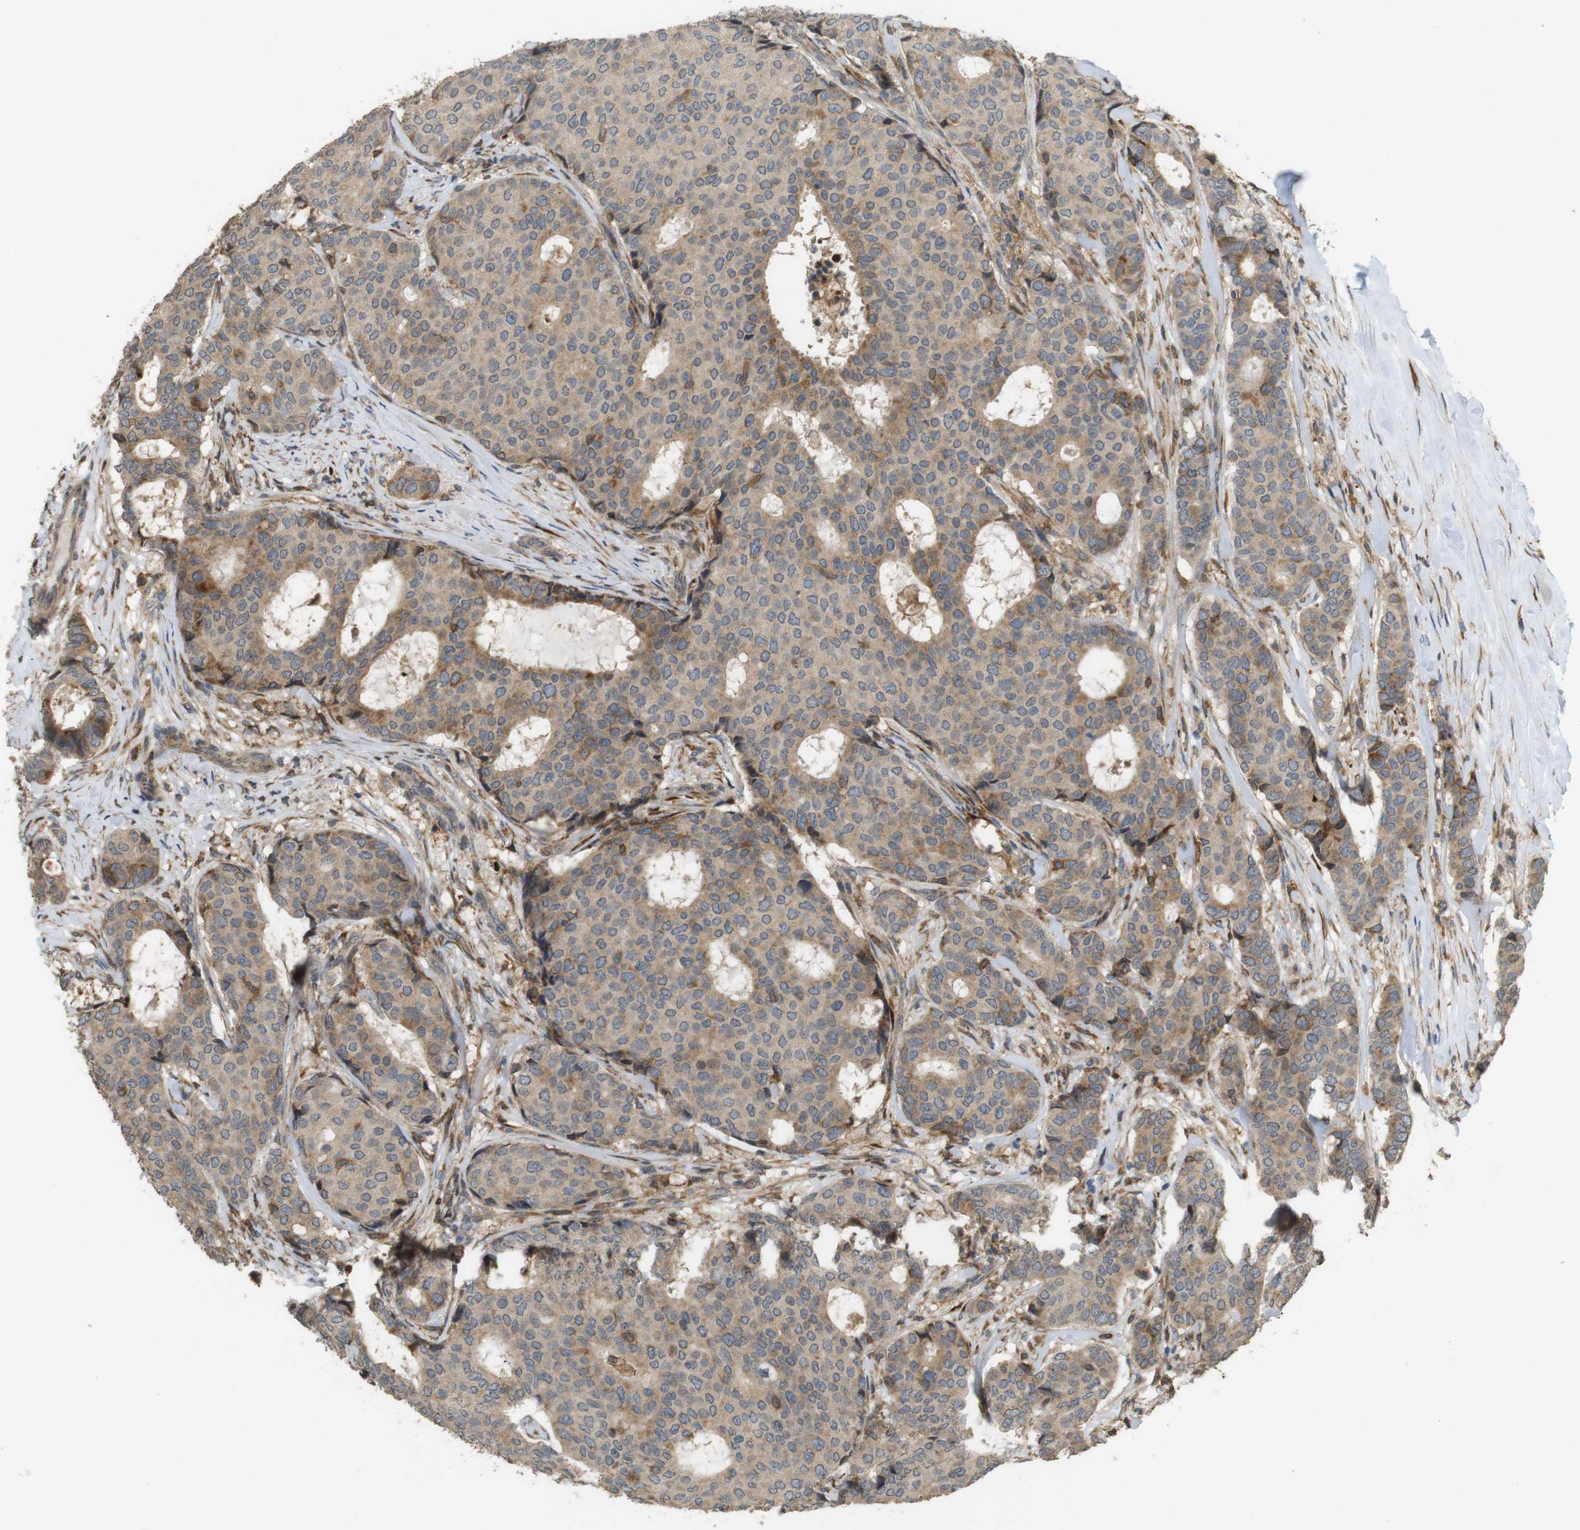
{"staining": {"intensity": "moderate", "quantity": ">75%", "location": "cytoplasmic/membranous"}, "tissue": "breast cancer", "cell_type": "Tumor cells", "image_type": "cancer", "snomed": [{"axis": "morphology", "description": "Duct carcinoma"}, {"axis": "topography", "description": "Breast"}], "caption": "DAB immunohistochemical staining of breast invasive ductal carcinoma shows moderate cytoplasmic/membranous protein expression in approximately >75% of tumor cells.", "gene": "ARHGAP24", "patient": {"sex": "female", "age": 75}}